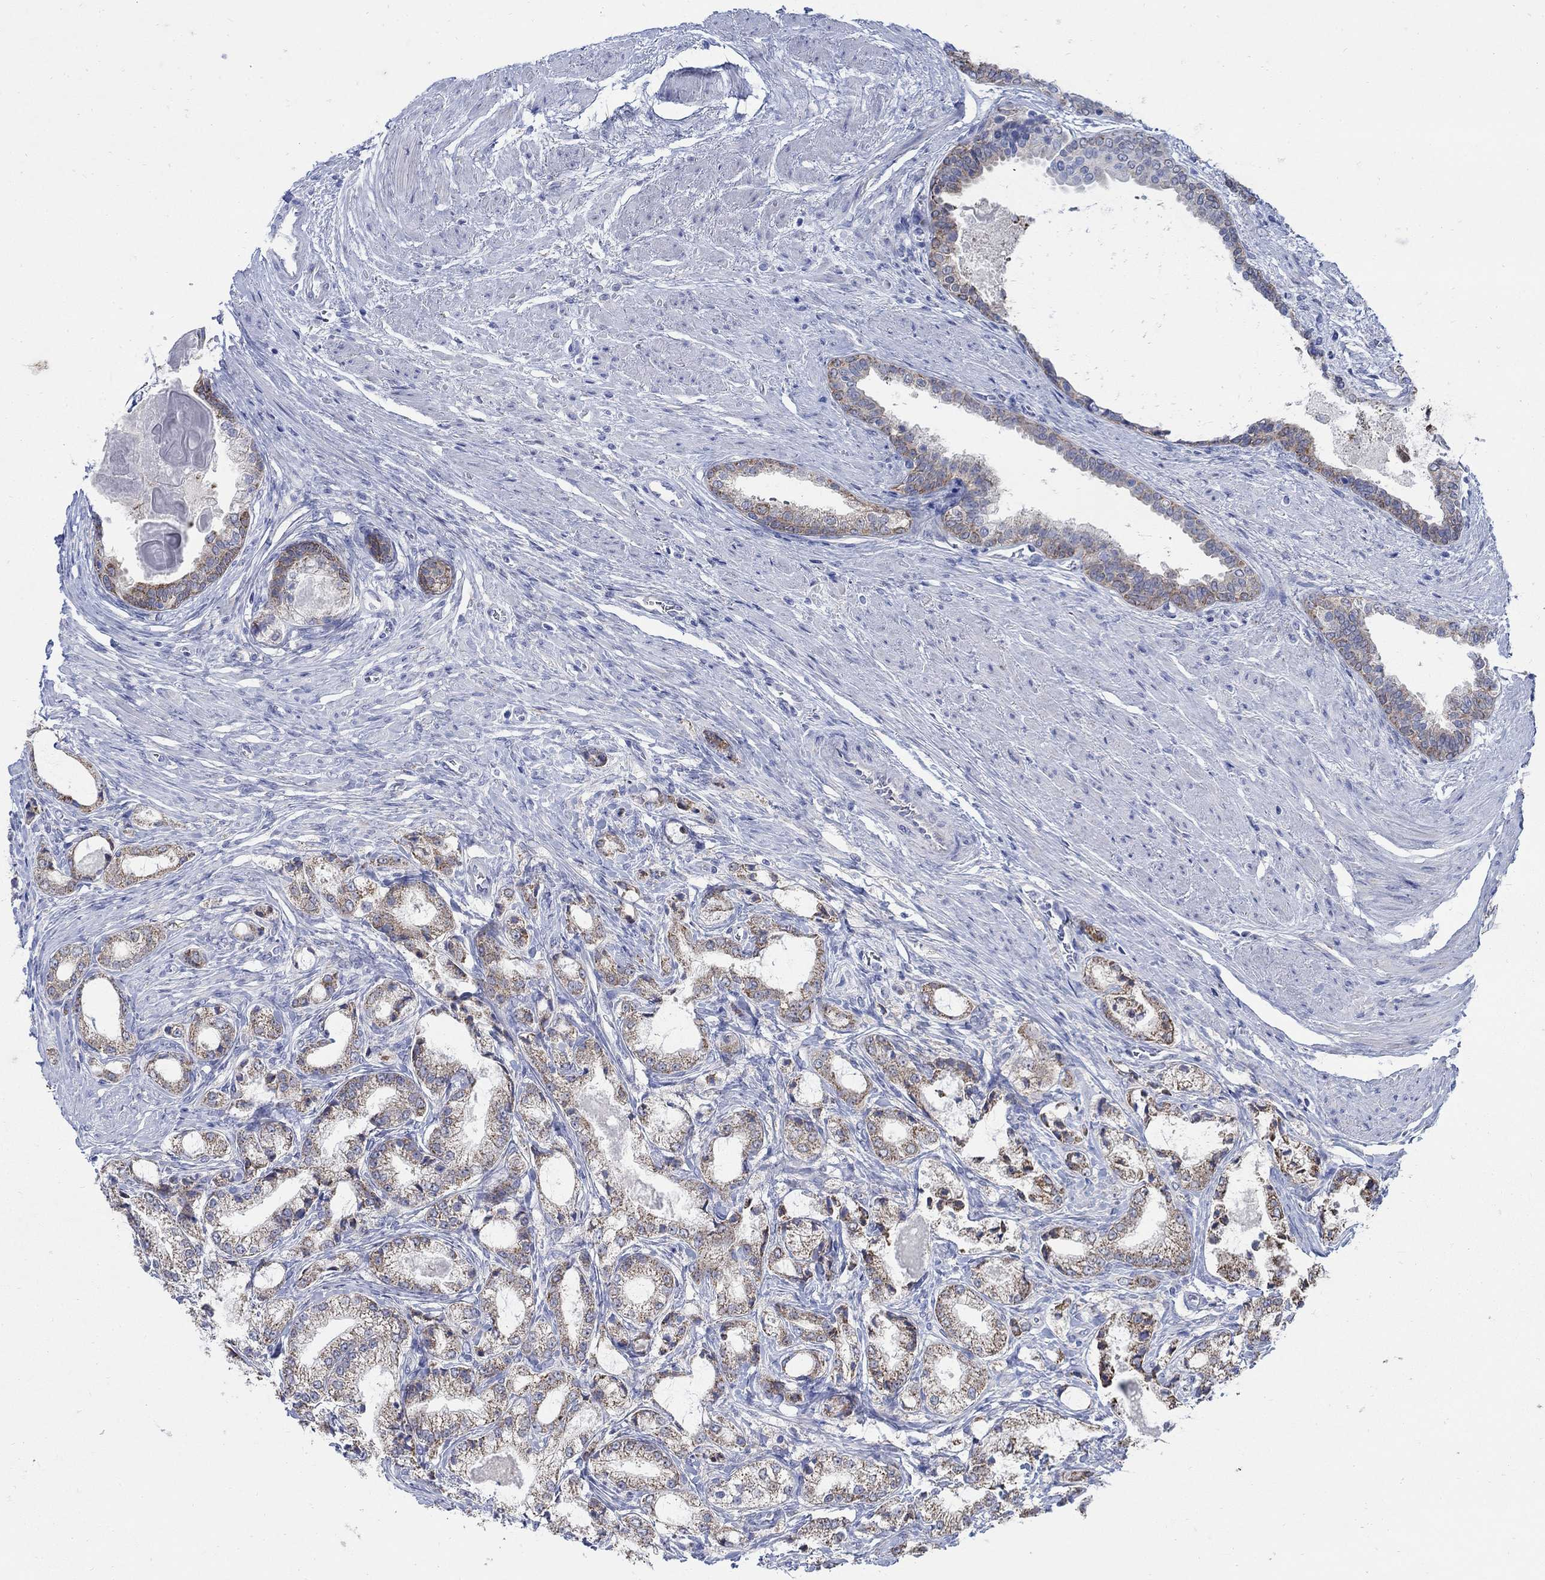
{"staining": {"intensity": "weak", "quantity": "25%-75%", "location": "cytoplasmic/membranous"}, "tissue": "prostate cancer", "cell_type": "Tumor cells", "image_type": "cancer", "snomed": [{"axis": "morphology", "description": "Adenocarcinoma, NOS"}, {"axis": "topography", "description": "Prostate and seminal vesicle, NOS"}, {"axis": "topography", "description": "Prostate"}], "caption": "Immunohistochemistry histopathology image of human prostate cancer (adenocarcinoma) stained for a protein (brown), which displays low levels of weak cytoplasmic/membranous positivity in about 25%-75% of tumor cells.", "gene": "ZDHHC14", "patient": {"sex": "male", "age": 62}}